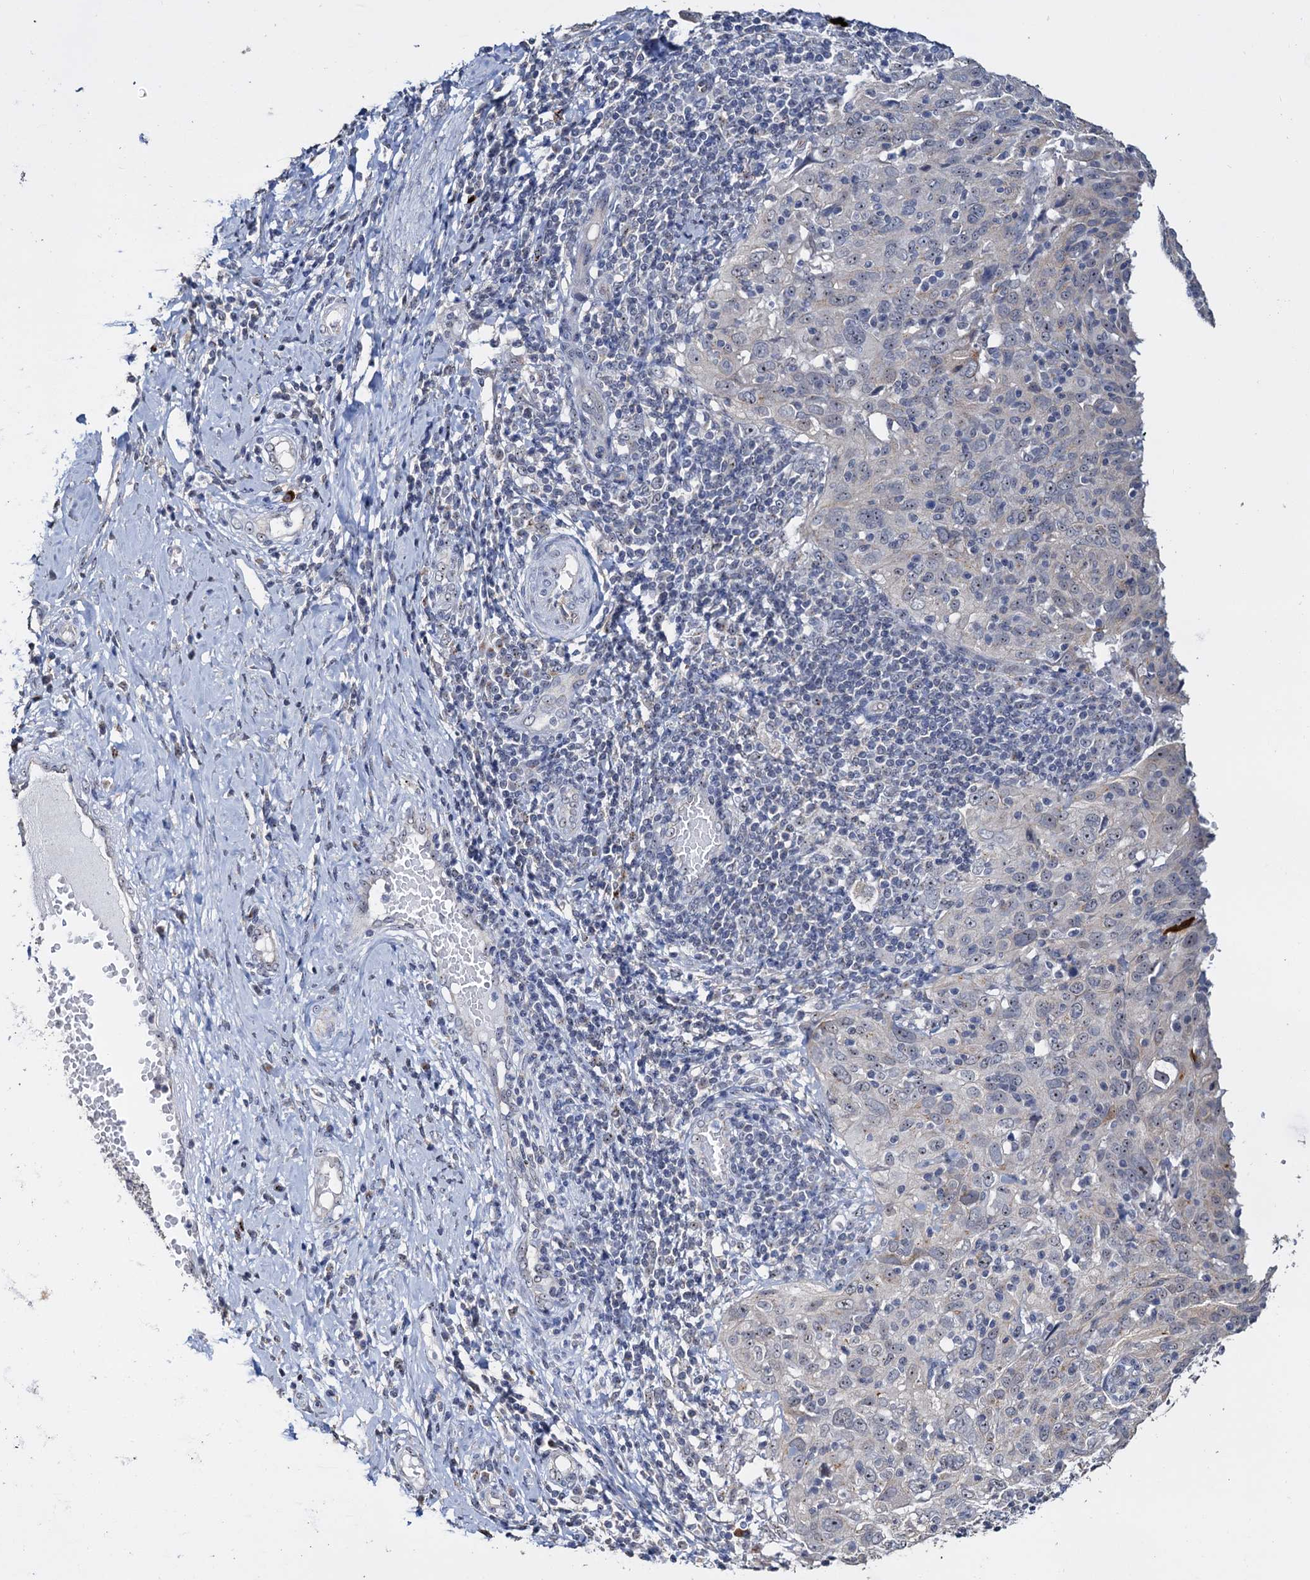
{"staining": {"intensity": "weak", "quantity": "<25%", "location": "cytoplasmic/membranous,nuclear"}, "tissue": "cervical cancer", "cell_type": "Tumor cells", "image_type": "cancer", "snomed": [{"axis": "morphology", "description": "Squamous cell carcinoma, NOS"}, {"axis": "topography", "description": "Cervix"}], "caption": "Tumor cells show no significant positivity in squamous cell carcinoma (cervical). The staining is performed using DAB (3,3'-diaminobenzidine) brown chromogen with nuclei counter-stained in using hematoxylin.", "gene": "C2CD3", "patient": {"sex": "female", "age": 31}}